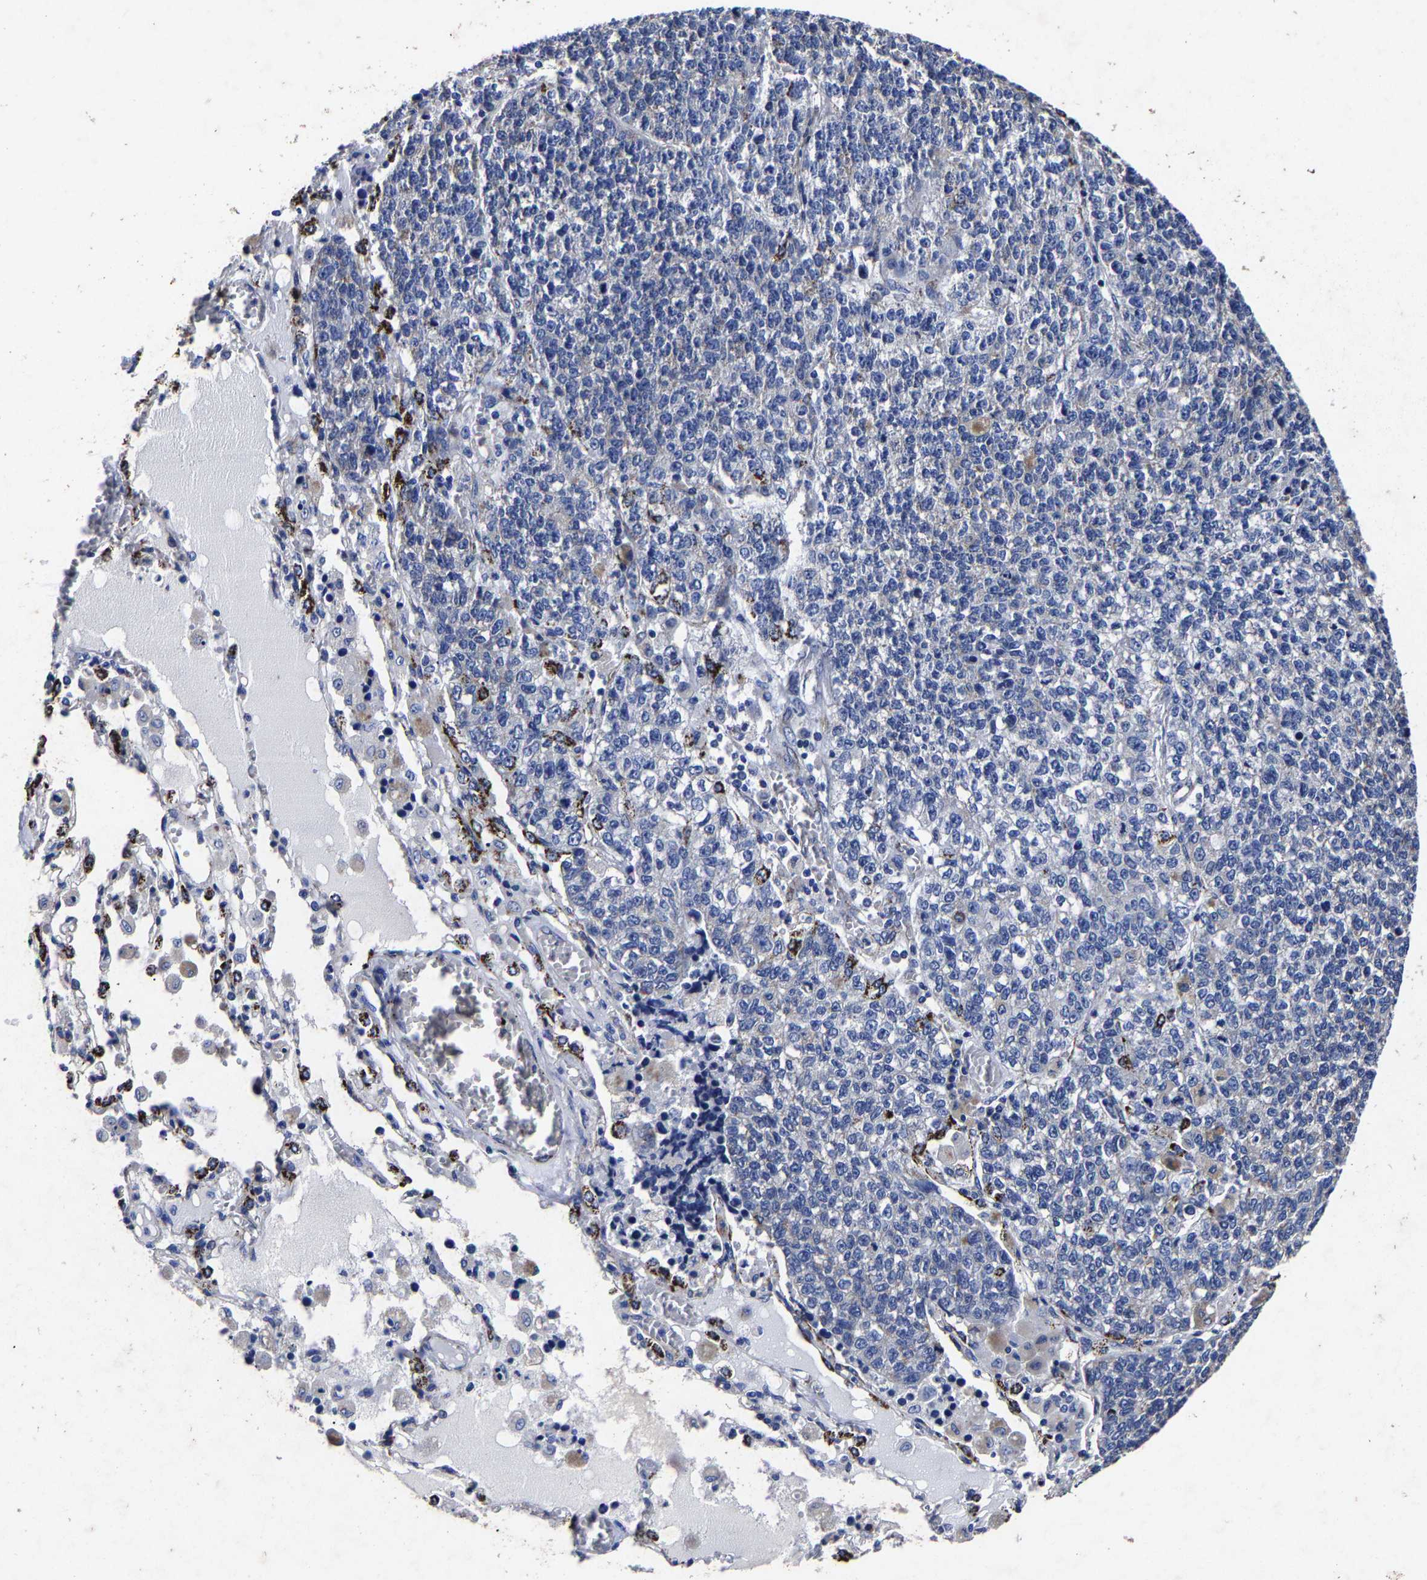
{"staining": {"intensity": "negative", "quantity": "none", "location": "none"}, "tissue": "lung cancer", "cell_type": "Tumor cells", "image_type": "cancer", "snomed": [{"axis": "morphology", "description": "Adenocarcinoma, NOS"}, {"axis": "topography", "description": "Lung"}], "caption": "A high-resolution histopathology image shows immunohistochemistry staining of lung adenocarcinoma, which demonstrates no significant expression in tumor cells. Brightfield microscopy of immunohistochemistry (IHC) stained with DAB (brown) and hematoxylin (blue), captured at high magnification.", "gene": "AASS", "patient": {"sex": "male", "age": 49}}